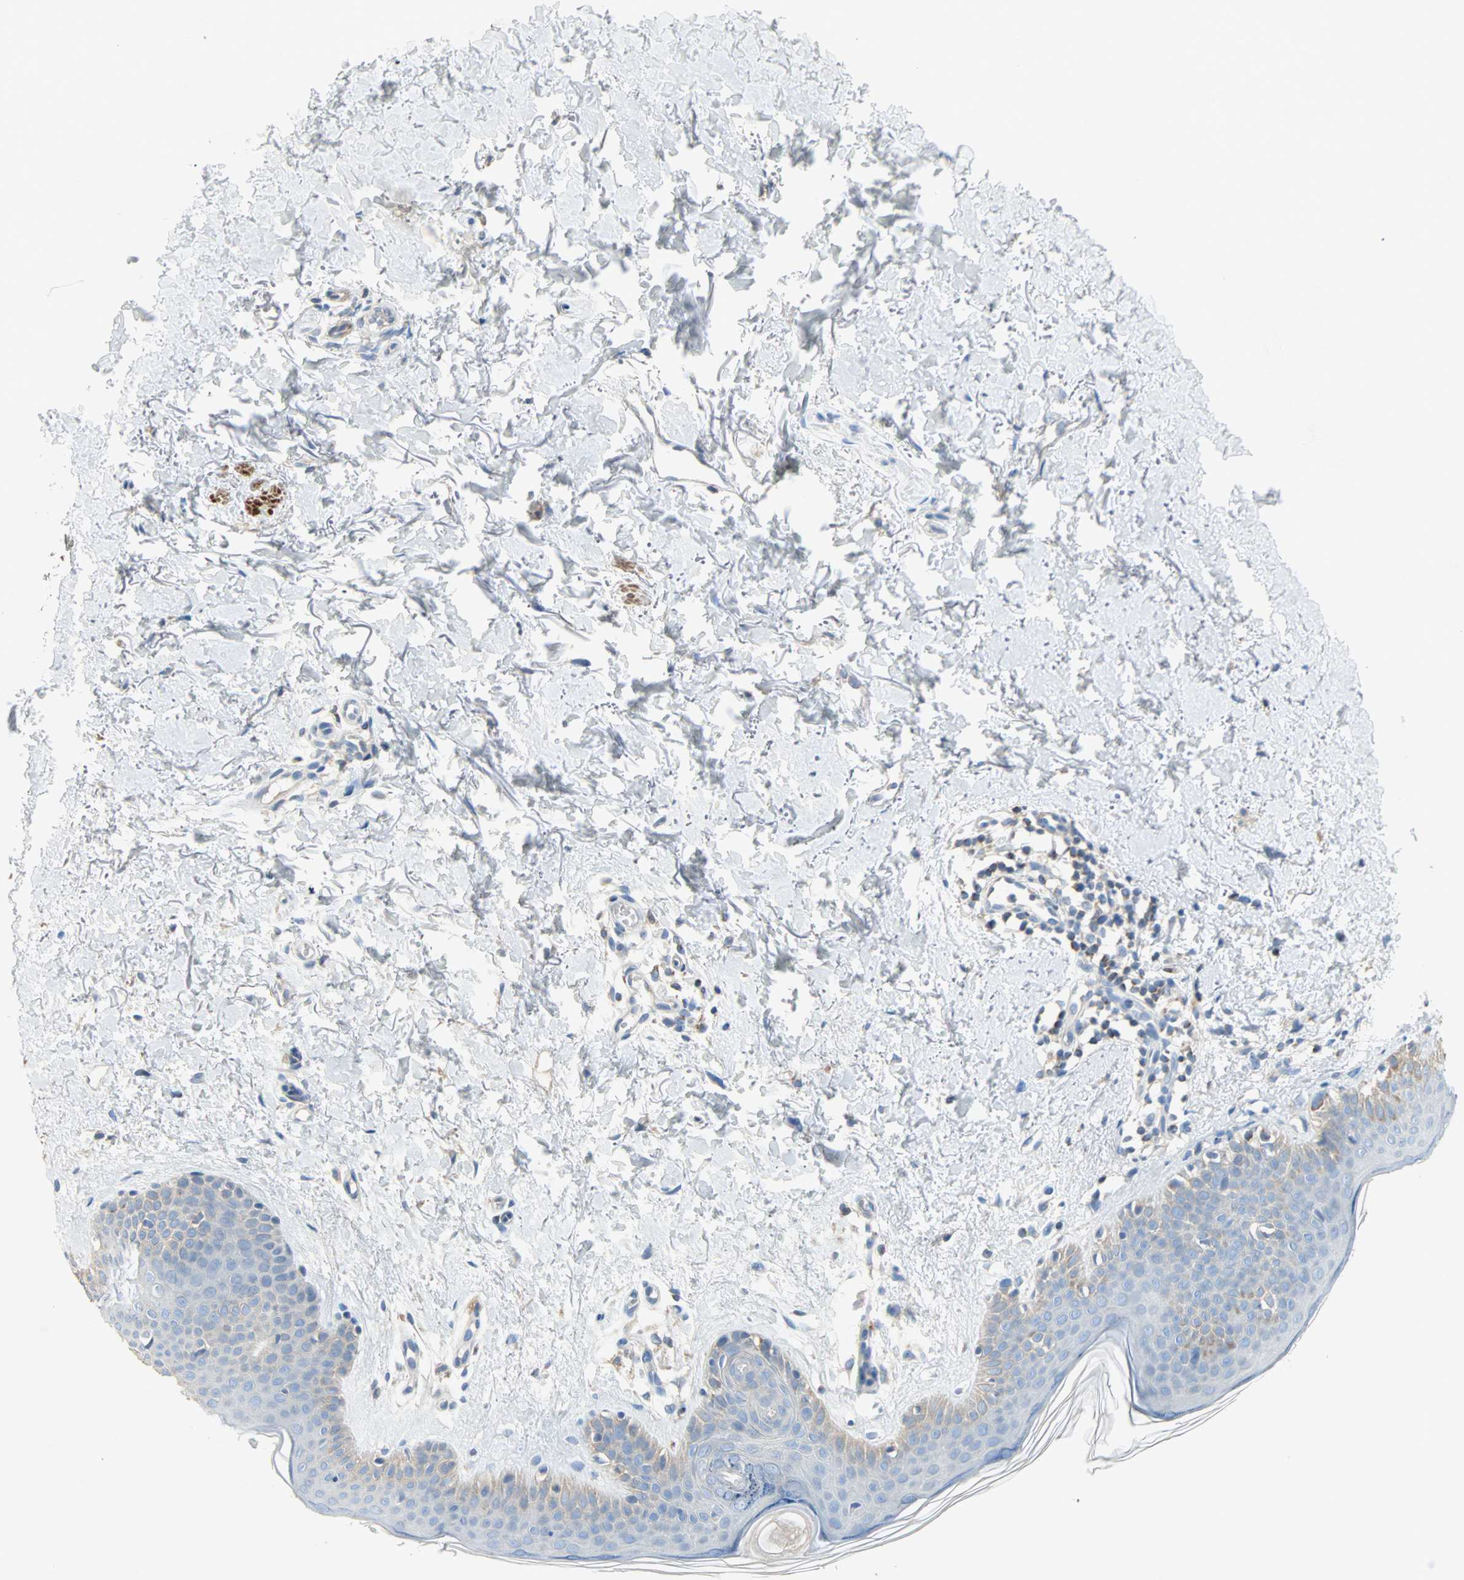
{"staining": {"intensity": "negative", "quantity": "none", "location": "none"}, "tissue": "skin", "cell_type": "Fibroblasts", "image_type": "normal", "snomed": [{"axis": "morphology", "description": "Normal tissue, NOS"}, {"axis": "topography", "description": "Skin"}], "caption": "Human skin stained for a protein using IHC exhibits no positivity in fibroblasts.", "gene": "ACVRL1", "patient": {"sex": "female", "age": 56}}